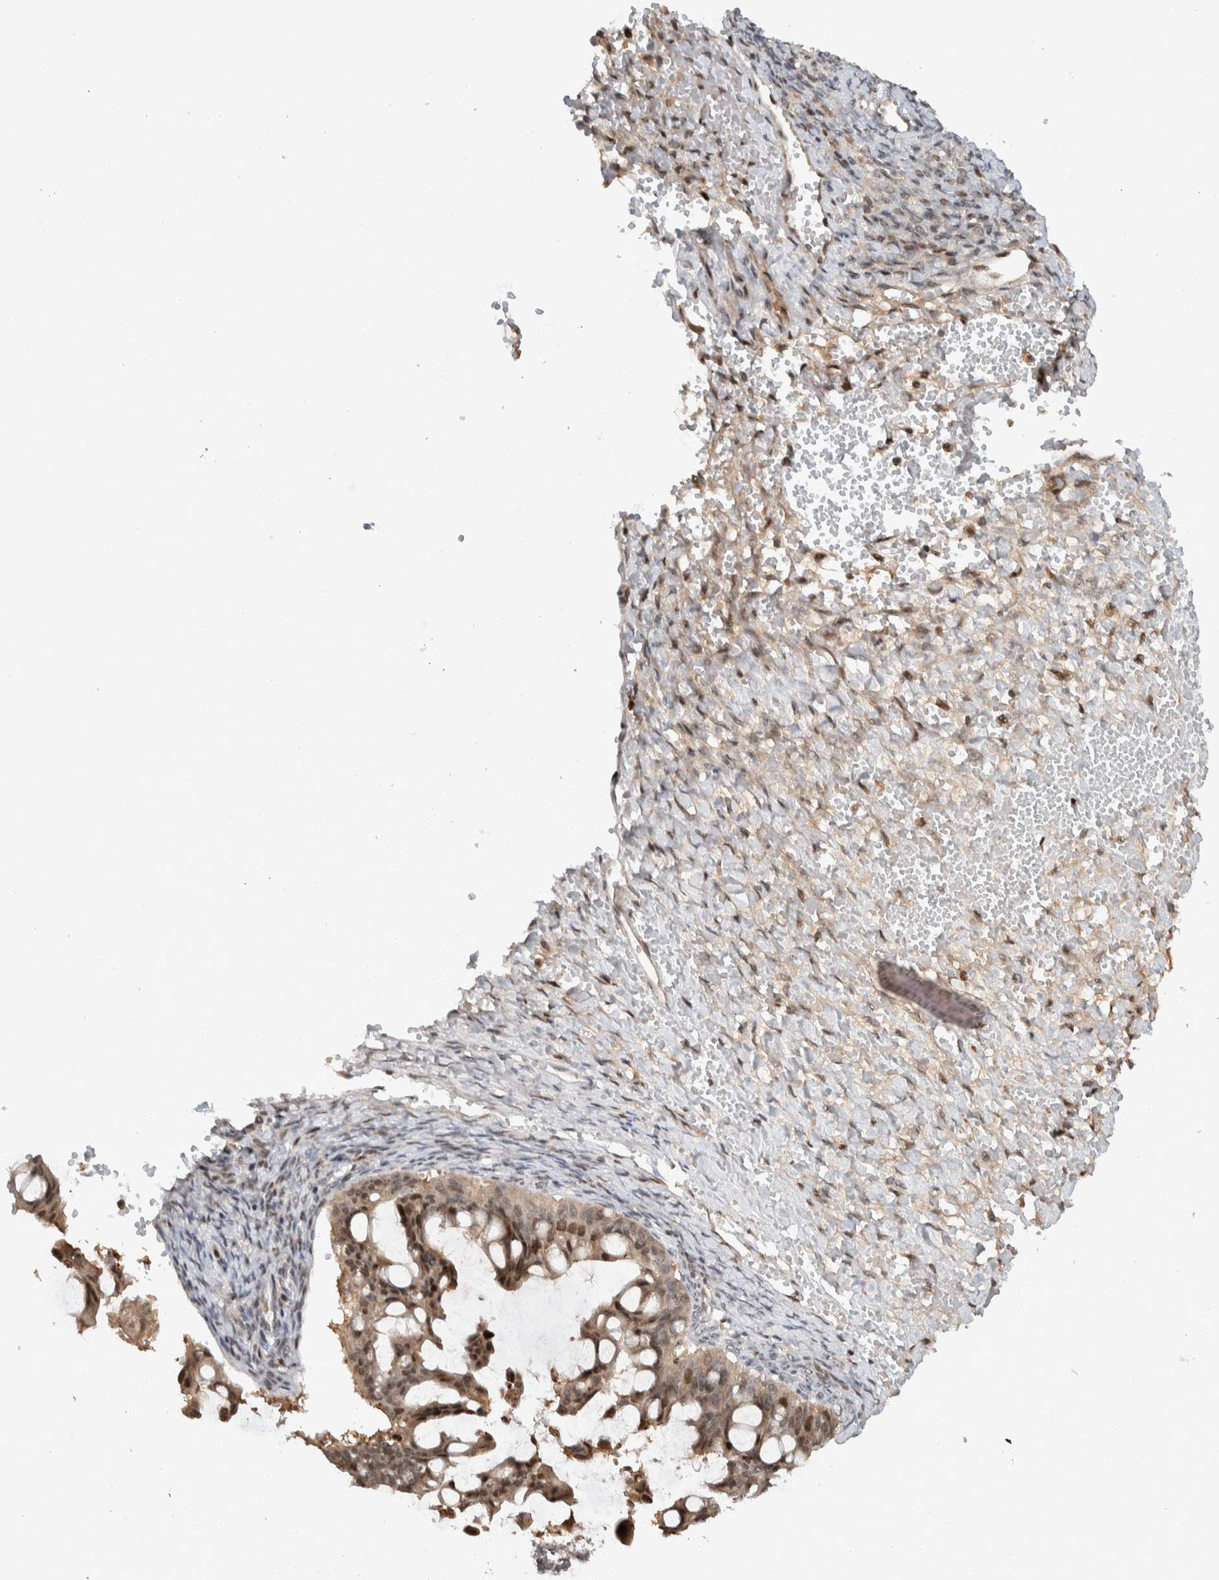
{"staining": {"intensity": "weak", "quantity": "25%-75%", "location": "cytoplasmic/membranous,nuclear"}, "tissue": "ovarian cancer", "cell_type": "Tumor cells", "image_type": "cancer", "snomed": [{"axis": "morphology", "description": "Cystadenocarcinoma, mucinous, NOS"}, {"axis": "topography", "description": "Ovary"}], "caption": "A brown stain highlights weak cytoplasmic/membranous and nuclear staining of a protein in ovarian mucinous cystadenocarcinoma tumor cells. Using DAB (brown) and hematoxylin (blue) stains, captured at high magnification using brightfield microscopy.", "gene": "ZNF521", "patient": {"sex": "female", "age": 73}}